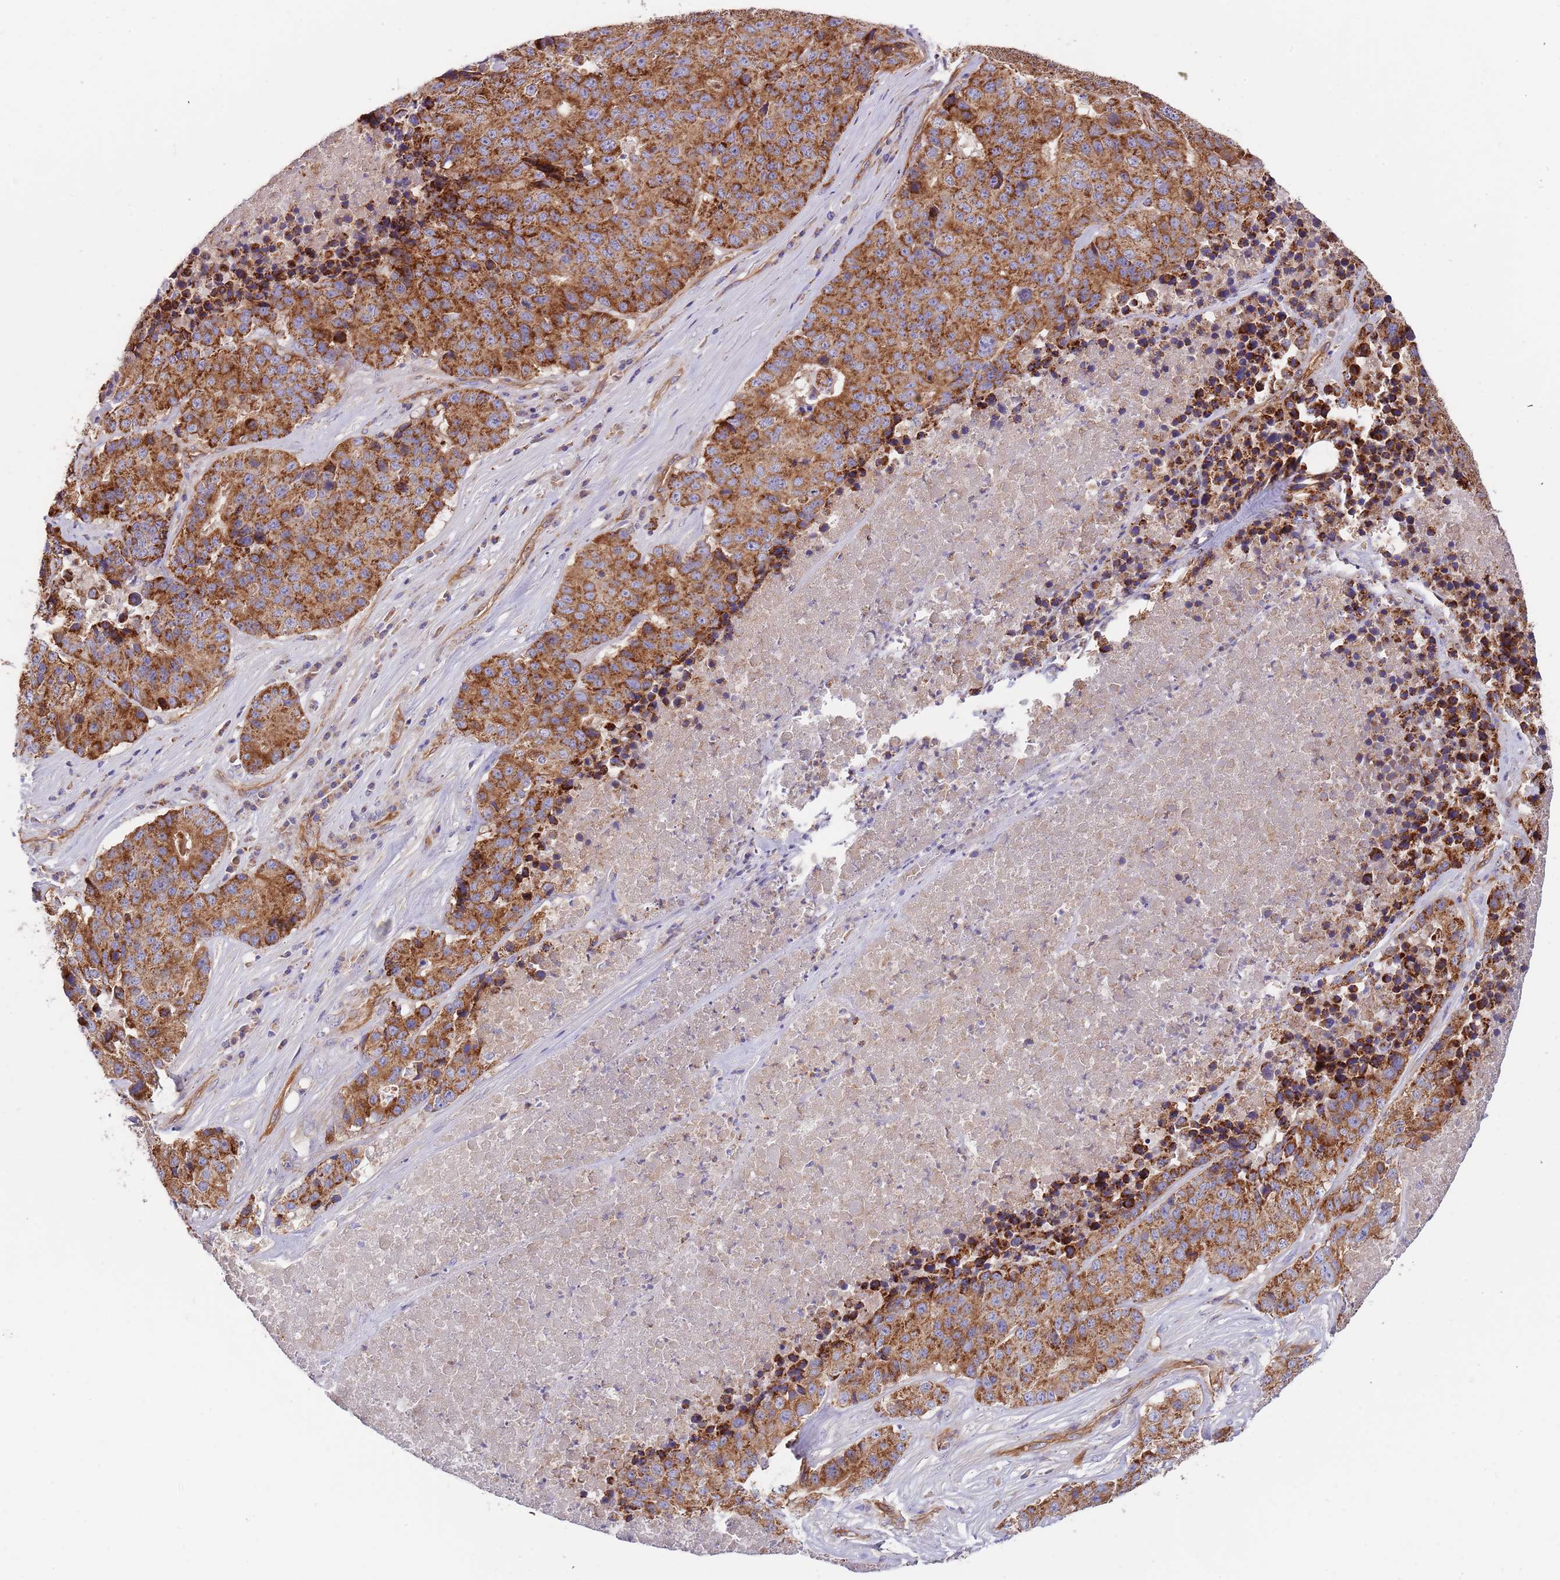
{"staining": {"intensity": "strong", "quantity": ">75%", "location": "cytoplasmic/membranous"}, "tissue": "stomach cancer", "cell_type": "Tumor cells", "image_type": "cancer", "snomed": [{"axis": "morphology", "description": "Adenocarcinoma, NOS"}, {"axis": "topography", "description": "Stomach"}], "caption": "Strong cytoplasmic/membranous staining is identified in approximately >75% of tumor cells in stomach cancer (adenocarcinoma). The protein of interest is shown in brown color, while the nuclei are stained blue.", "gene": "DOCK6", "patient": {"sex": "male", "age": 71}}